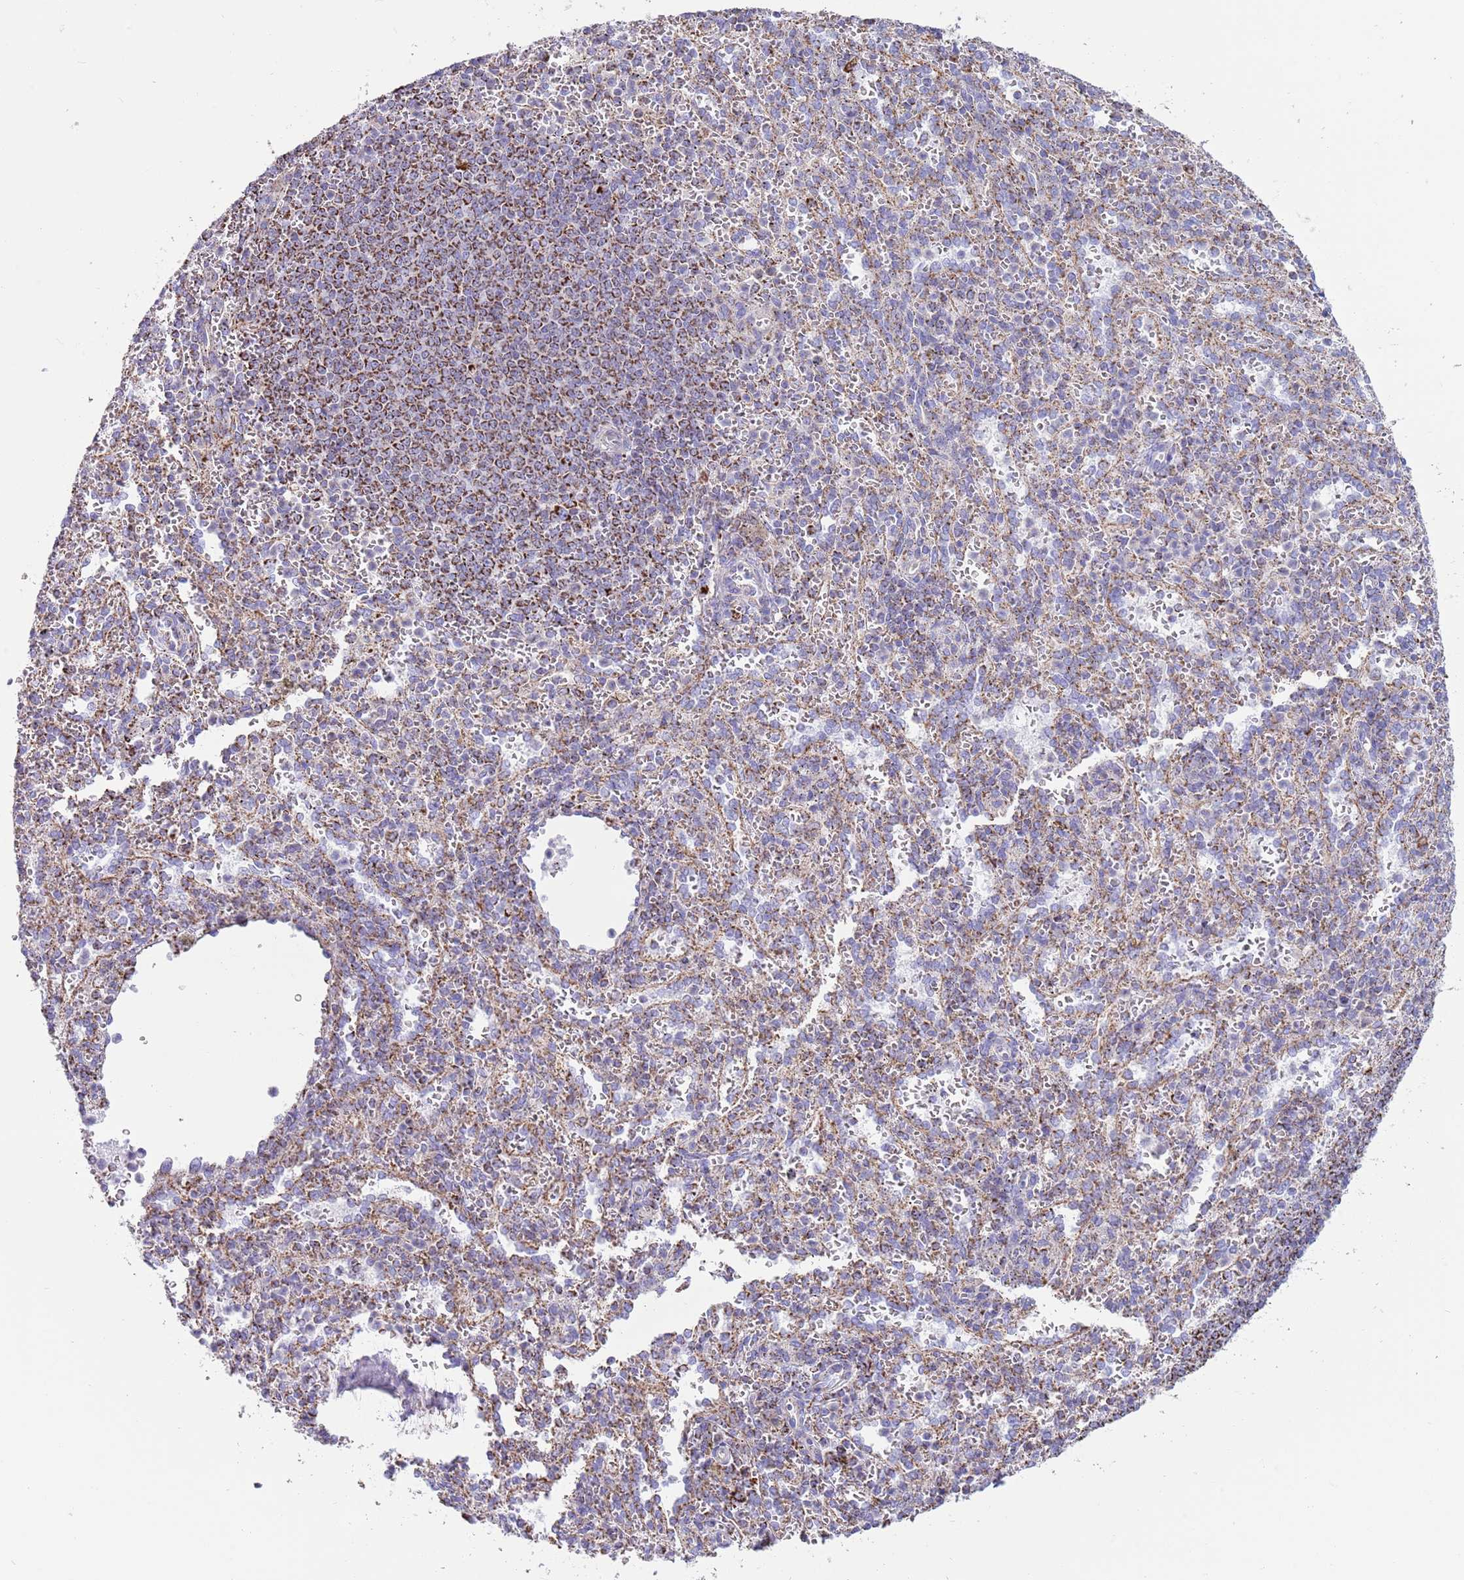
{"staining": {"intensity": "moderate", "quantity": "<25%", "location": "cytoplasmic/membranous"}, "tissue": "spleen", "cell_type": "Cells in red pulp", "image_type": "normal", "snomed": [{"axis": "morphology", "description": "Normal tissue, NOS"}, {"axis": "topography", "description": "Spleen"}], "caption": "This micrograph reveals normal spleen stained with IHC to label a protein in brown. The cytoplasmic/membranous of cells in red pulp show moderate positivity for the protein. Nuclei are counter-stained blue.", "gene": "TTLL1", "patient": {"sex": "female", "age": 21}}